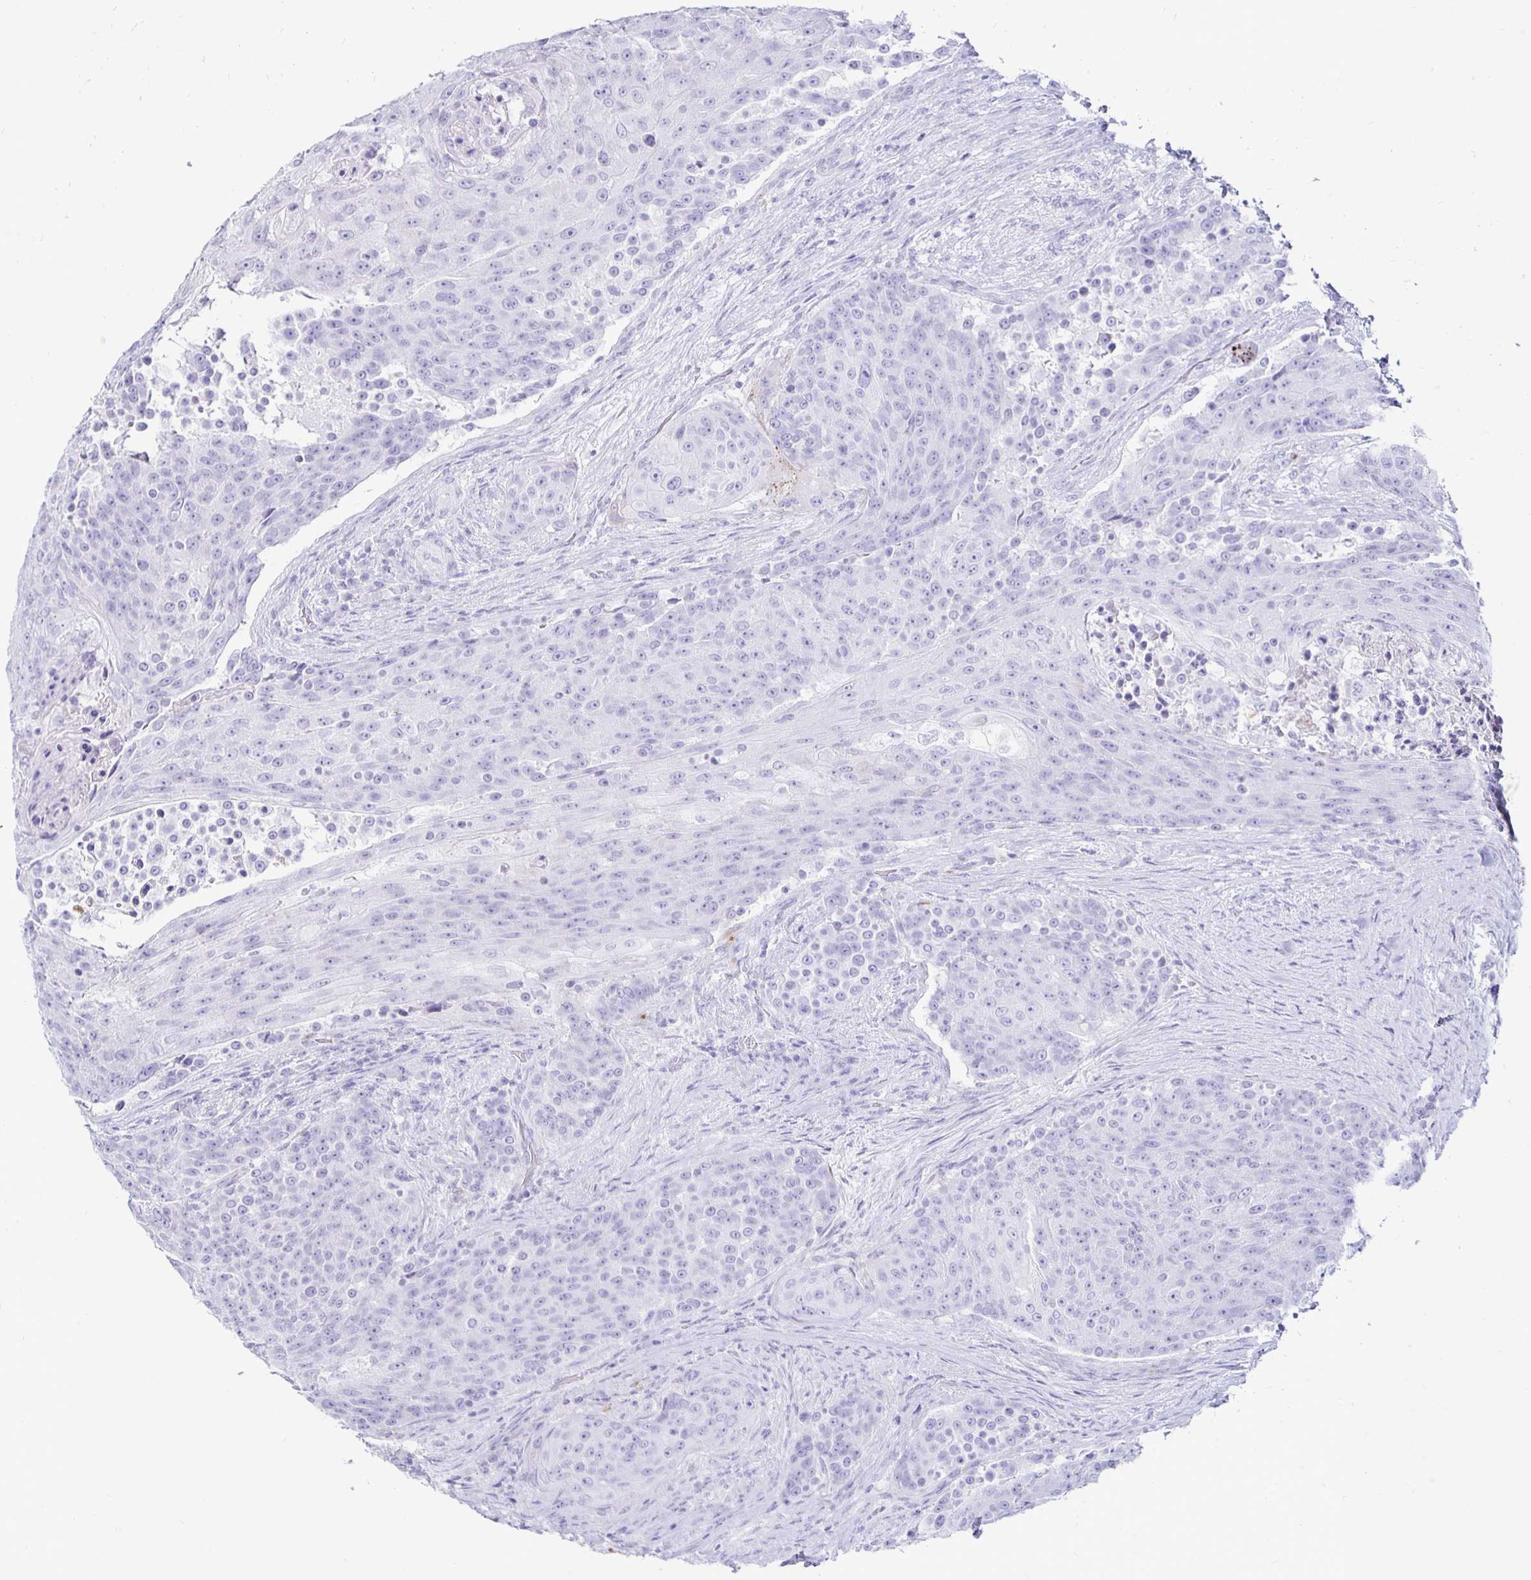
{"staining": {"intensity": "negative", "quantity": "none", "location": "none"}, "tissue": "urothelial cancer", "cell_type": "Tumor cells", "image_type": "cancer", "snomed": [{"axis": "morphology", "description": "Urothelial carcinoma, High grade"}, {"axis": "topography", "description": "Urinary bladder"}], "caption": "A high-resolution image shows immunohistochemistry (IHC) staining of urothelial cancer, which shows no significant staining in tumor cells.", "gene": "TIMP1", "patient": {"sex": "female", "age": 63}}